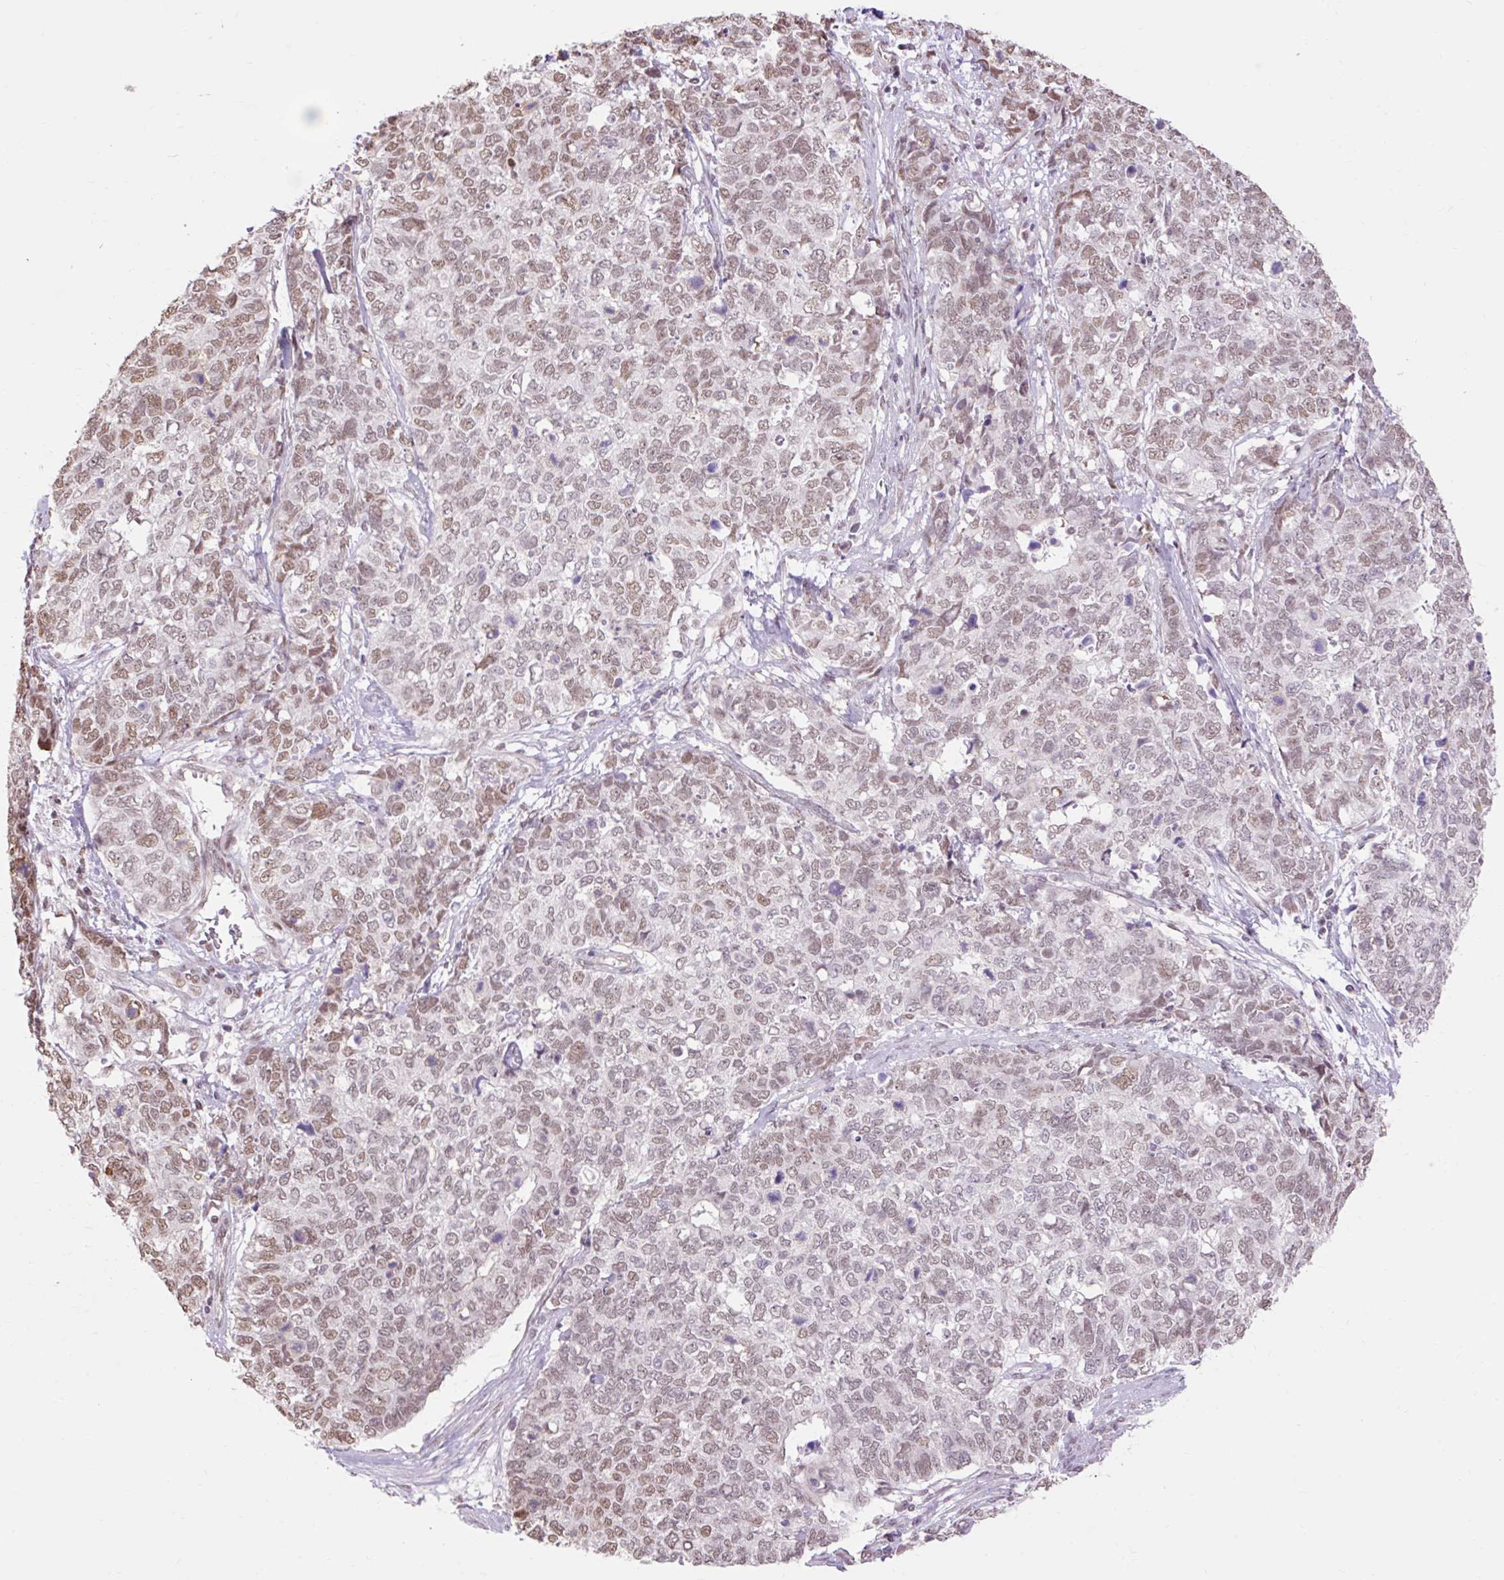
{"staining": {"intensity": "moderate", "quantity": "25%-75%", "location": "nuclear"}, "tissue": "cervical cancer", "cell_type": "Tumor cells", "image_type": "cancer", "snomed": [{"axis": "morphology", "description": "Squamous cell carcinoma, NOS"}, {"axis": "topography", "description": "Cervix"}], "caption": "The photomicrograph demonstrates staining of cervical cancer, revealing moderate nuclear protein staining (brown color) within tumor cells.", "gene": "NPIPB12", "patient": {"sex": "female", "age": 63}}